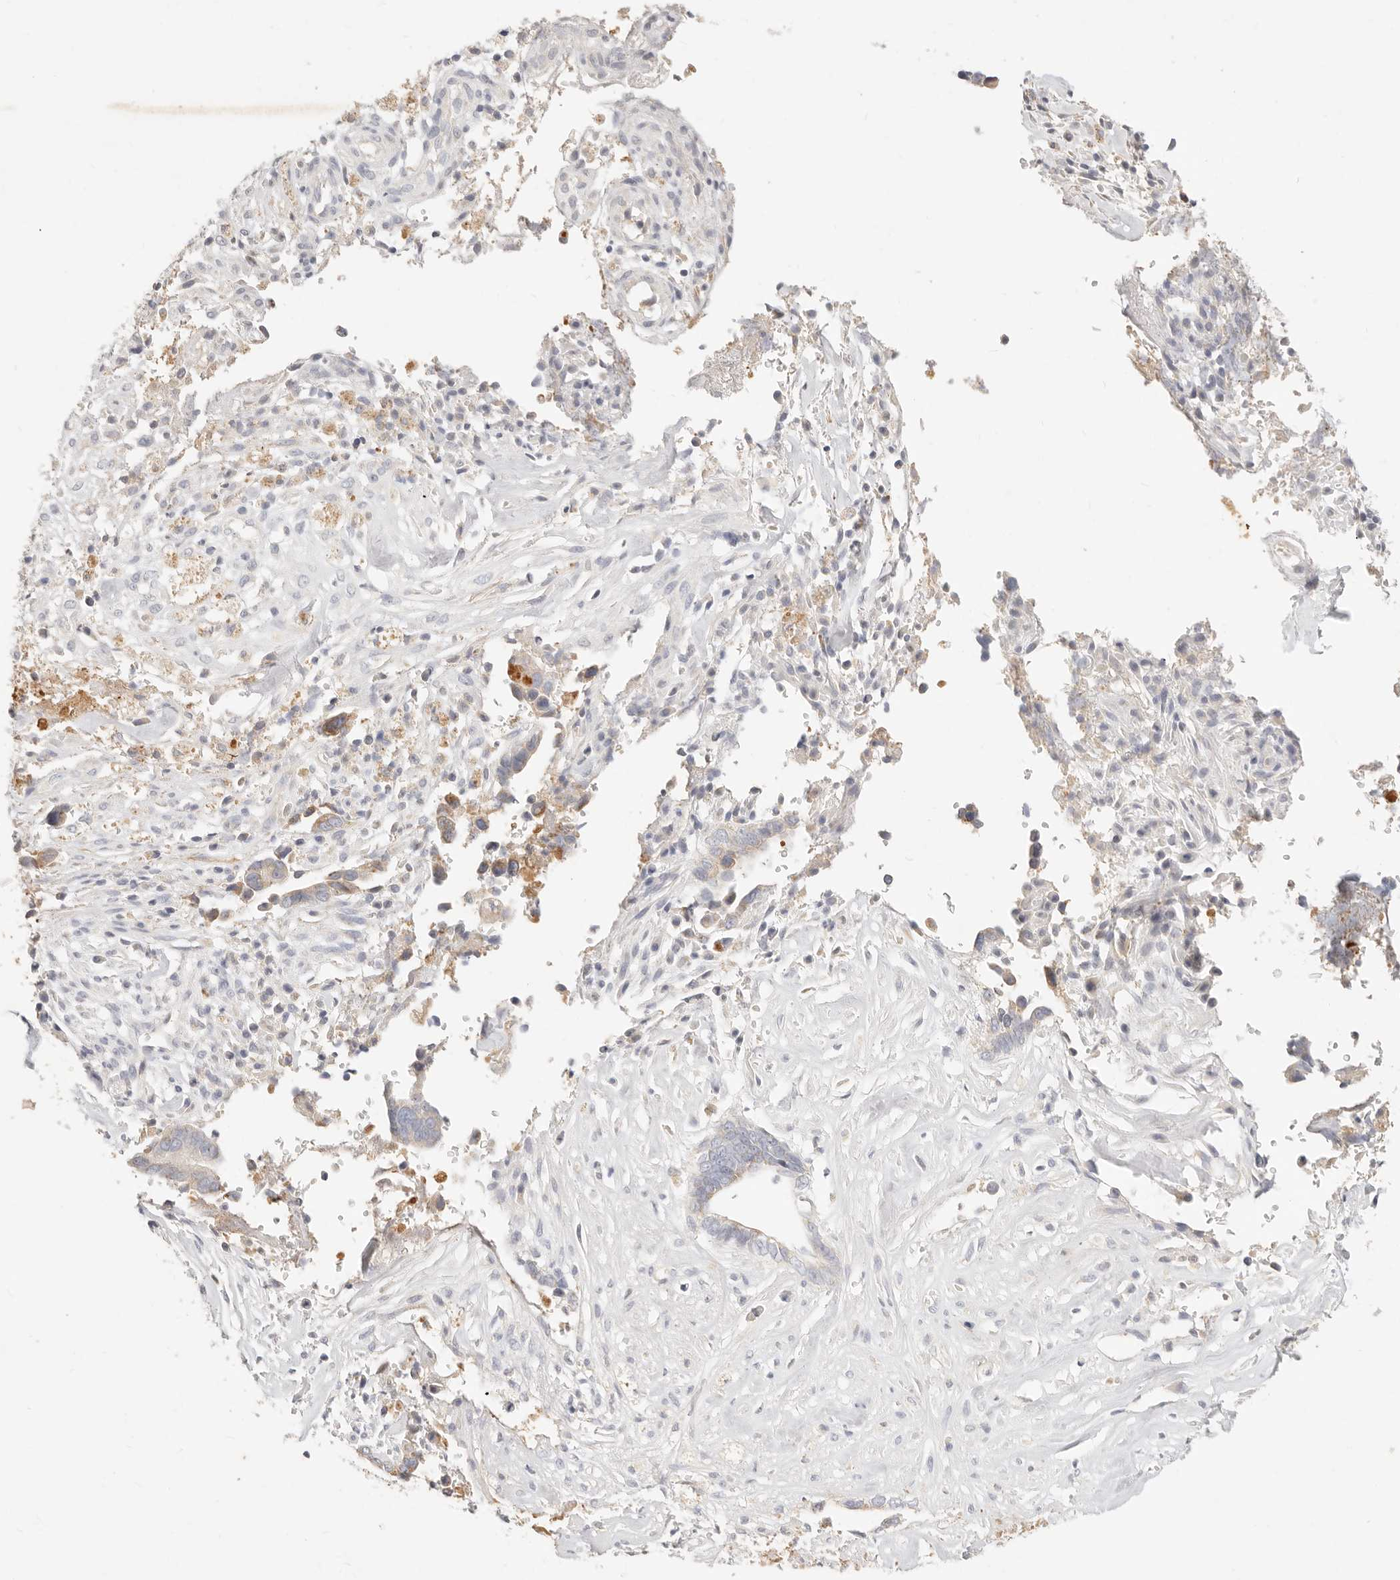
{"staining": {"intensity": "weak", "quantity": "<25%", "location": "cytoplasmic/membranous"}, "tissue": "liver cancer", "cell_type": "Tumor cells", "image_type": "cancer", "snomed": [{"axis": "morphology", "description": "Cholangiocarcinoma"}, {"axis": "topography", "description": "Liver"}], "caption": "Cholangiocarcinoma (liver) was stained to show a protein in brown. There is no significant positivity in tumor cells.", "gene": "ACOX1", "patient": {"sex": "female", "age": 79}}